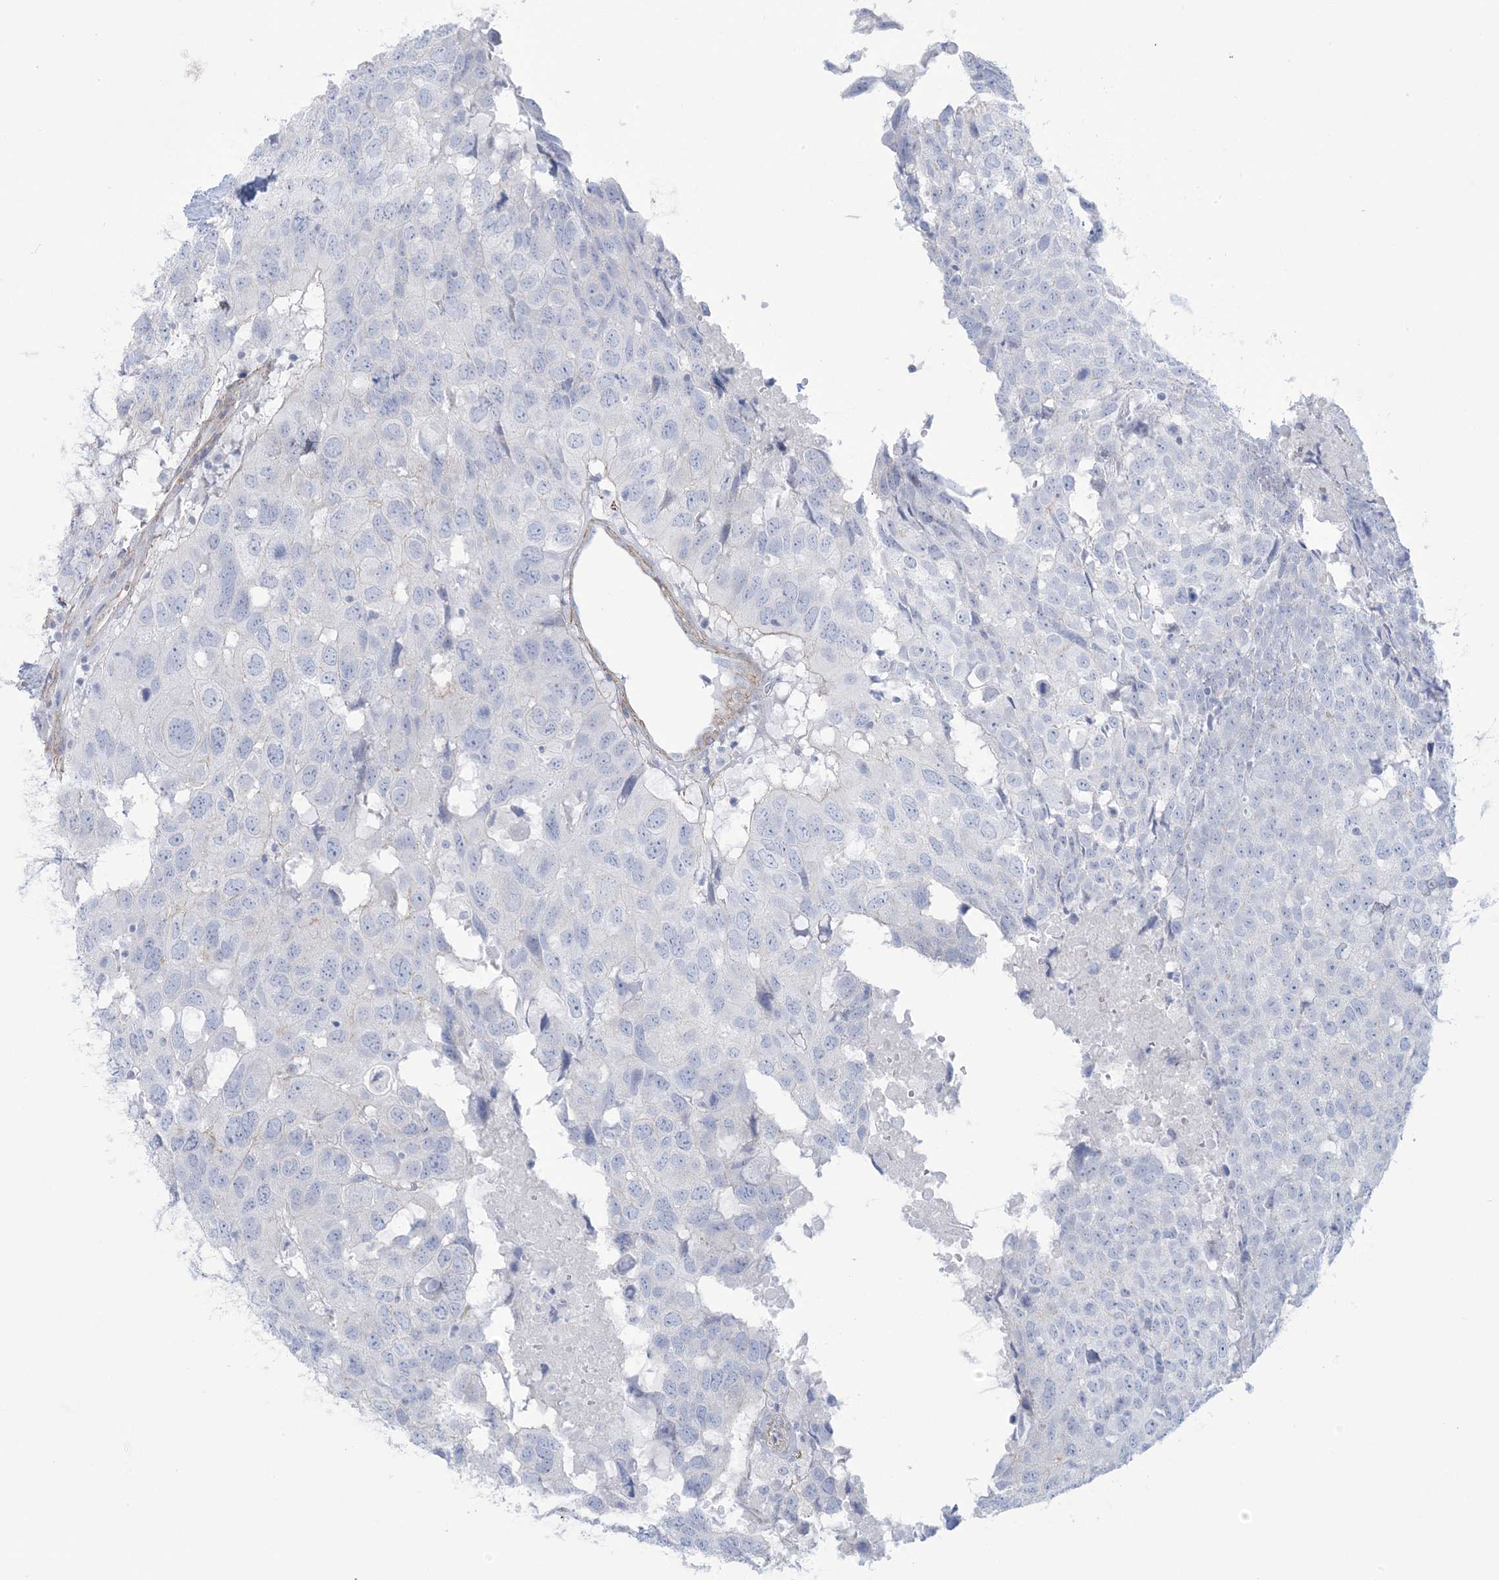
{"staining": {"intensity": "negative", "quantity": "none", "location": "none"}, "tissue": "head and neck cancer", "cell_type": "Tumor cells", "image_type": "cancer", "snomed": [{"axis": "morphology", "description": "Squamous cell carcinoma, NOS"}, {"axis": "topography", "description": "Head-Neck"}], "caption": "DAB (3,3'-diaminobenzidine) immunohistochemical staining of head and neck cancer (squamous cell carcinoma) displays no significant expression in tumor cells. Brightfield microscopy of immunohistochemistry stained with DAB (3,3'-diaminobenzidine) (brown) and hematoxylin (blue), captured at high magnification.", "gene": "AGXT", "patient": {"sex": "male", "age": 66}}